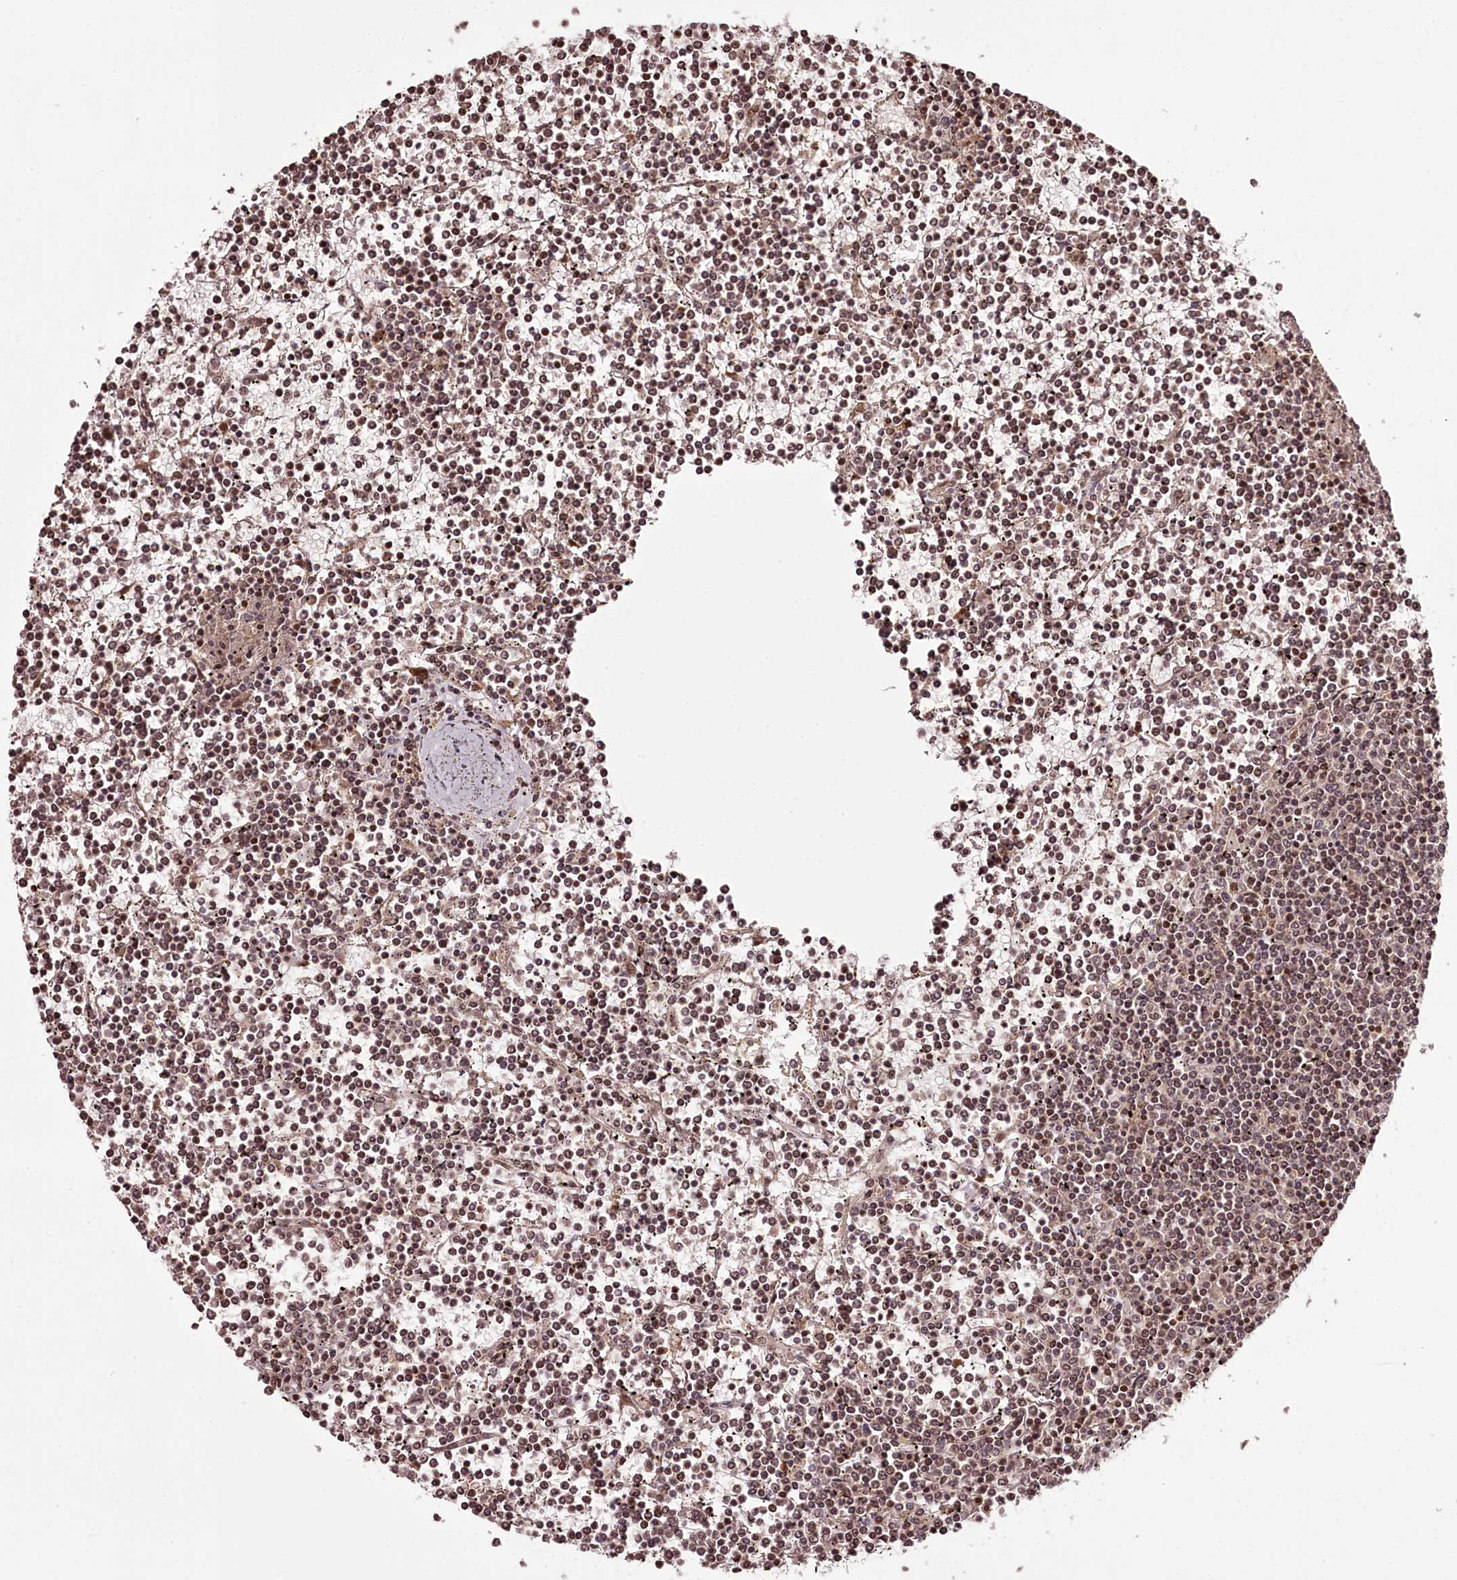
{"staining": {"intensity": "moderate", "quantity": ">75%", "location": "nuclear"}, "tissue": "lymphoma", "cell_type": "Tumor cells", "image_type": "cancer", "snomed": [{"axis": "morphology", "description": "Malignant lymphoma, non-Hodgkin's type, Low grade"}, {"axis": "topography", "description": "Spleen"}], "caption": "This image exhibits low-grade malignant lymphoma, non-Hodgkin's type stained with immunohistochemistry to label a protein in brown. The nuclear of tumor cells show moderate positivity for the protein. Nuclei are counter-stained blue.", "gene": "THYN1", "patient": {"sex": "female", "age": 19}}